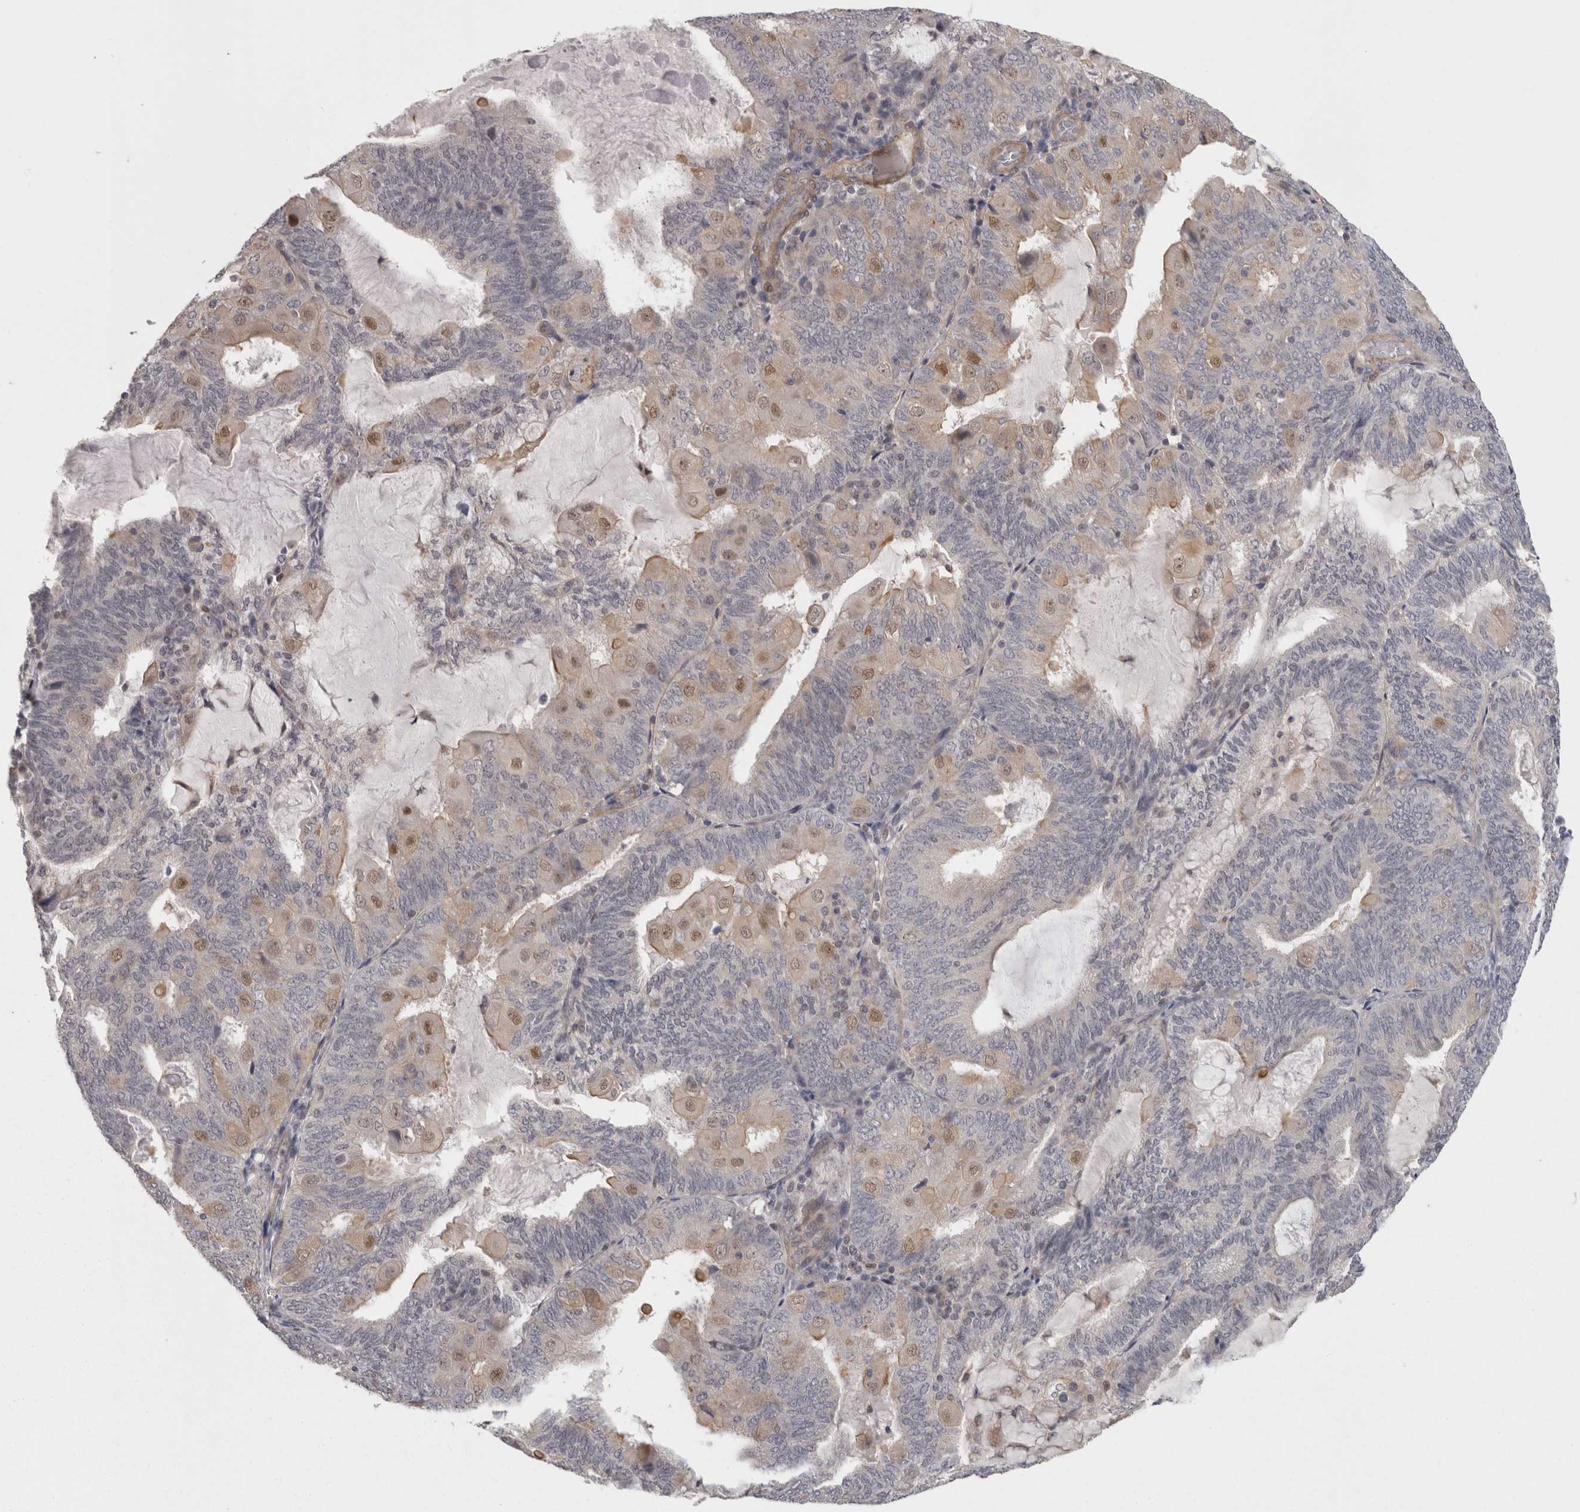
{"staining": {"intensity": "moderate", "quantity": "<25%", "location": "nuclear"}, "tissue": "endometrial cancer", "cell_type": "Tumor cells", "image_type": "cancer", "snomed": [{"axis": "morphology", "description": "Adenocarcinoma, NOS"}, {"axis": "topography", "description": "Endometrium"}], "caption": "Tumor cells exhibit moderate nuclear expression in approximately <25% of cells in adenocarcinoma (endometrial). The staining was performed using DAB, with brown indicating positive protein expression. Nuclei are stained blue with hematoxylin.", "gene": "RMDN1", "patient": {"sex": "female", "age": 81}}